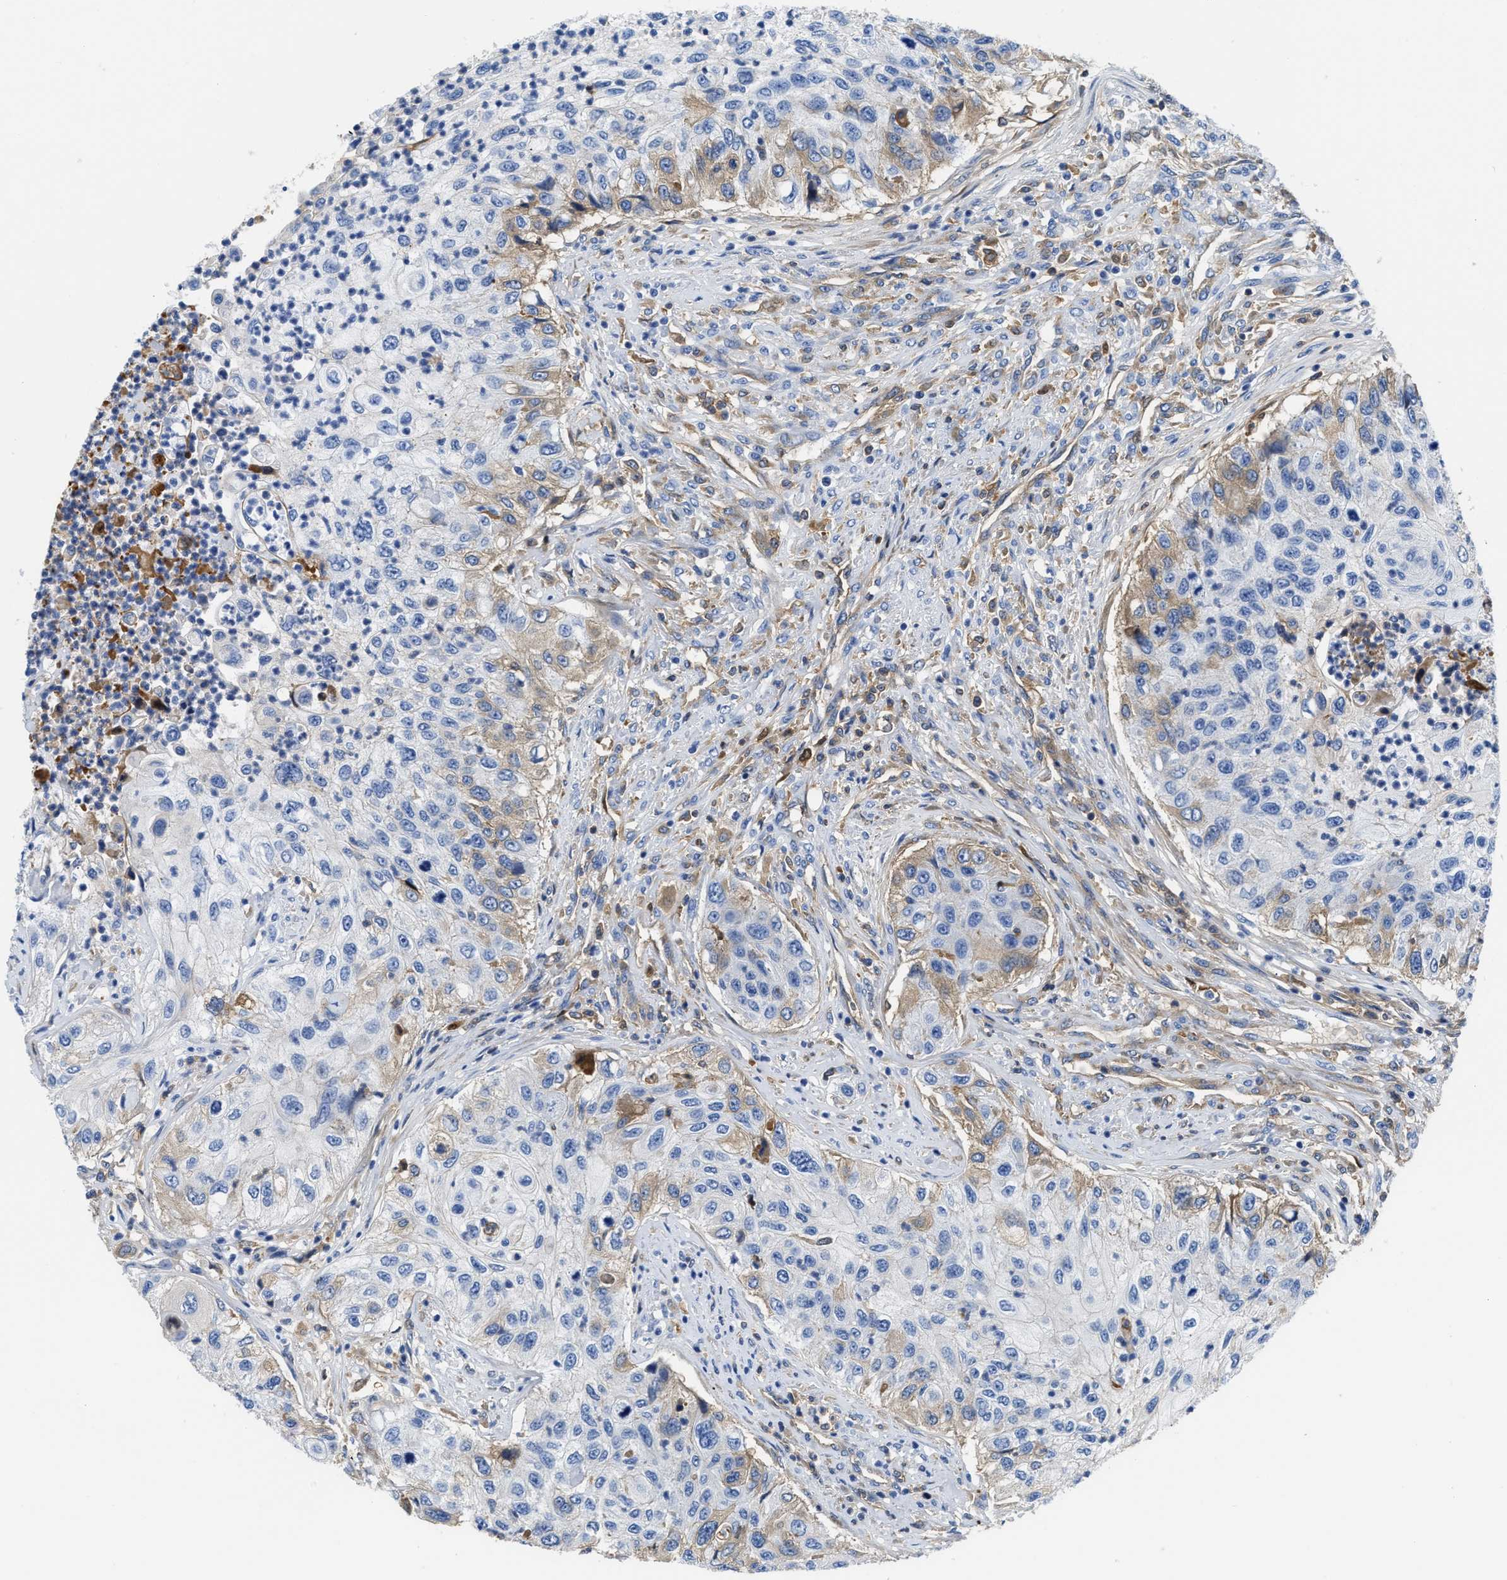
{"staining": {"intensity": "moderate", "quantity": "<25%", "location": "cytoplasmic/membranous"}, "tissue": "urothelial cancer", "cell_type": "Tumor cells", "image_type": "cancer", "snomed": [{"axis": "morphology", "description": "Urothelial carcinoma, High grade"}, {"axis": "topography", "description": "Urinary bladder"}], "caption": "A brown stain labels moderate cytoplasmic/membranous positivity of a protein in human high-grade urothelial carcinoma tumor cells.", "gene": "GC", "patient": {"sex": "female", "age": 60}}